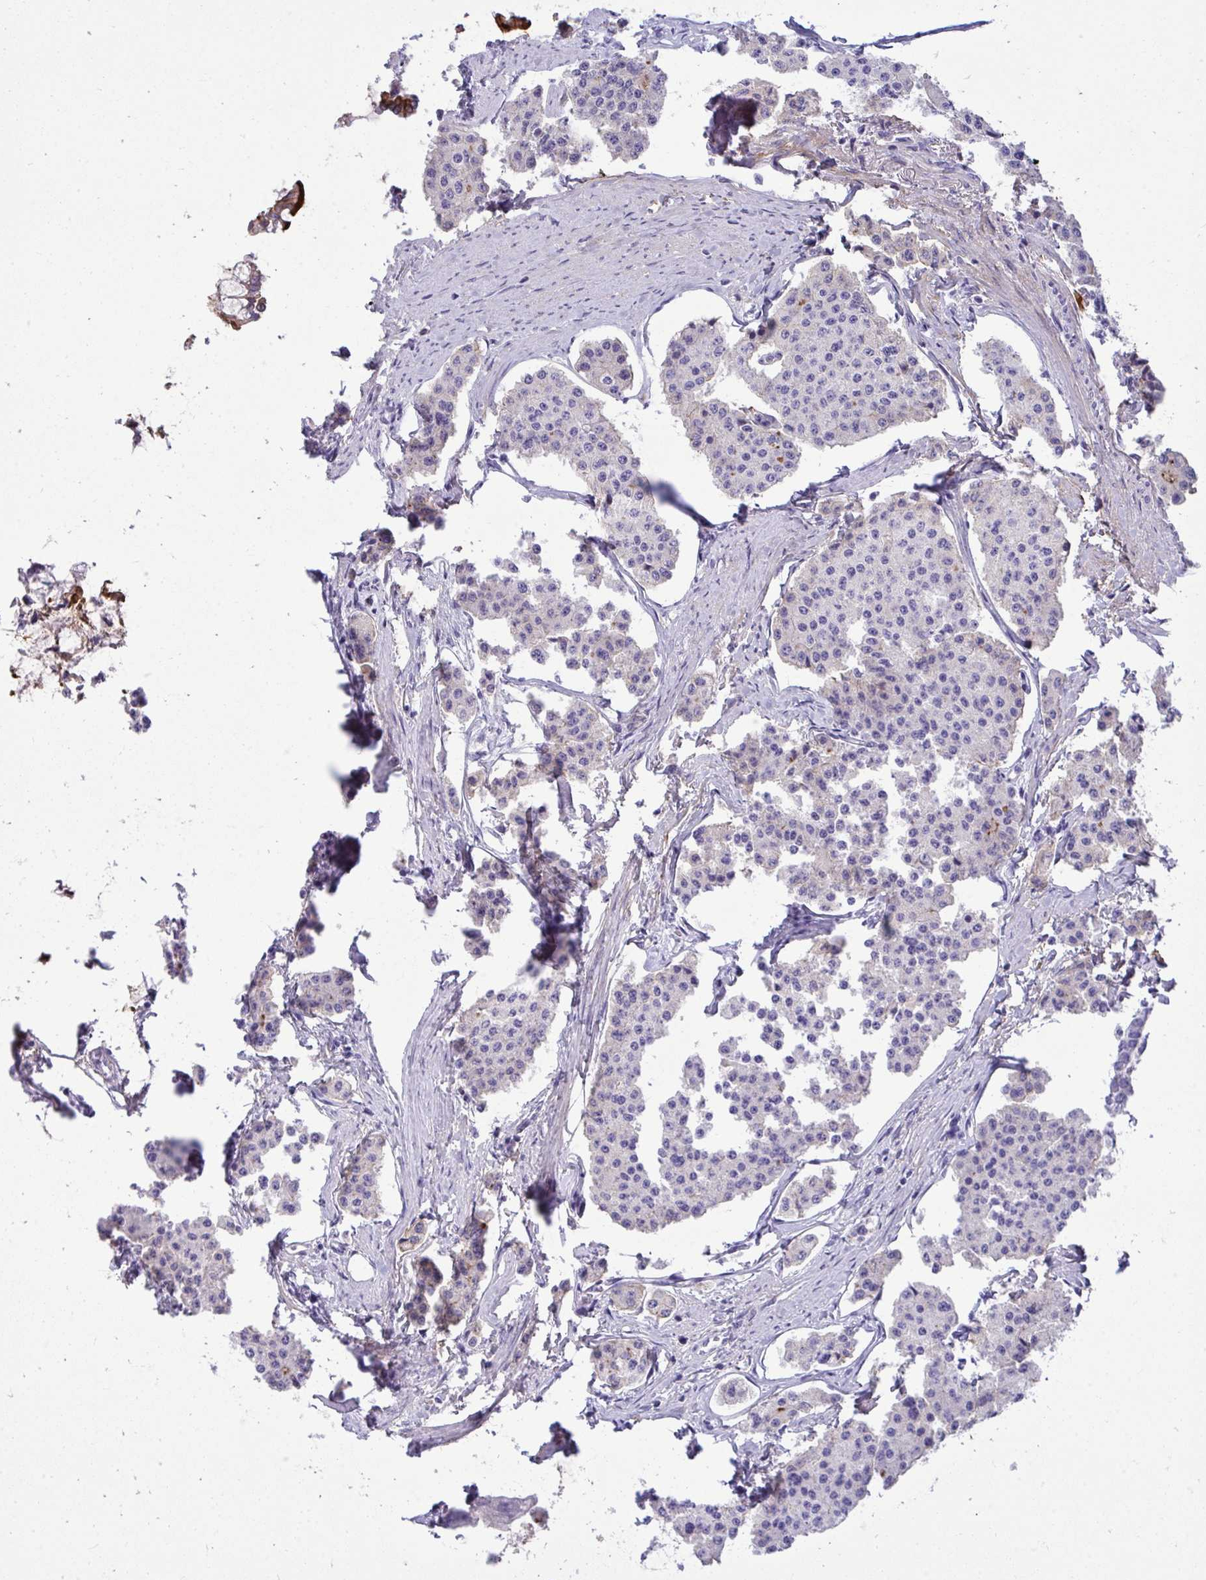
{"staining": {"intensity": "strong", "quantity": "<25%", "location": "cytoplasmic/membranous"}, "tissue": "carcinoid", "cell_type": "Tumor cells", "image_type": "cancer", "snomed": [{"axis": "morphology", "description": "Carcinoid, malignant, NOS"}, {"axis": "topography", "description": "Small intestine"}], "caption": "This image displays immunohistochemistry staining of carcinoid, with medium strong cytoplasmic/membranous staining in approximately <25% of tumor cells.", "gene": "PIGZ", "patient": {"sex": "female", "age": 65}}